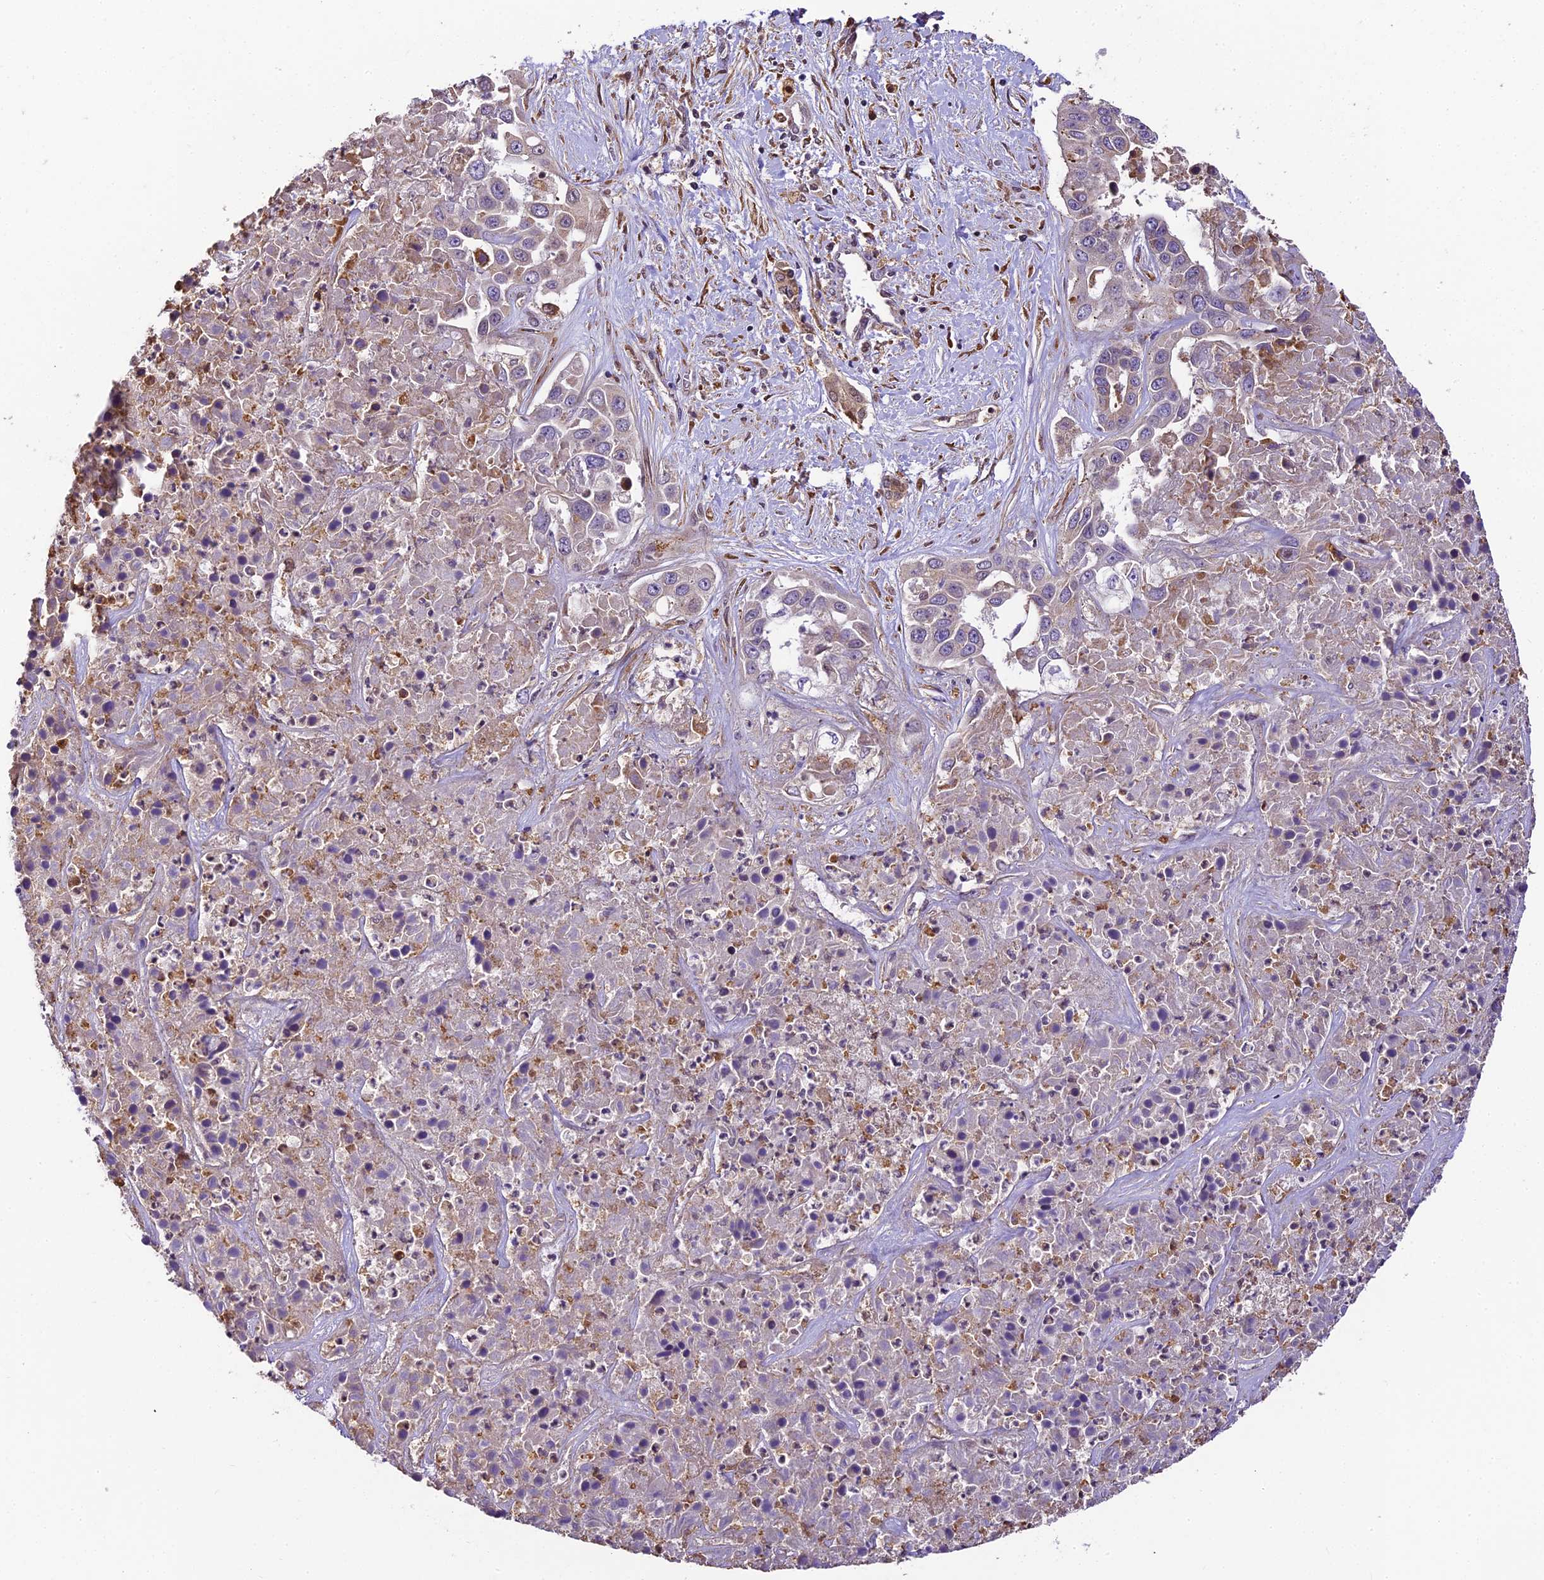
{"staining": {"intensity": "weak", "quantity": "<25%", "location": "cytoplasmic/membranous,nuclear"}, "tissue": "liver cancer", "cell_type": "Tumor cells", "image_type": "cancer", "snomed": [{"axis": "morphology", "description": "Cholangiocarcinoma"}, {"axis": "topography", "description": "Liver"}], "caption": "Tumor cells show no significant protein expression in liver cancer (cholangiocarcinoma).", "gene": "TRIM22", "patient": {"sex": "female", "age": 52}}